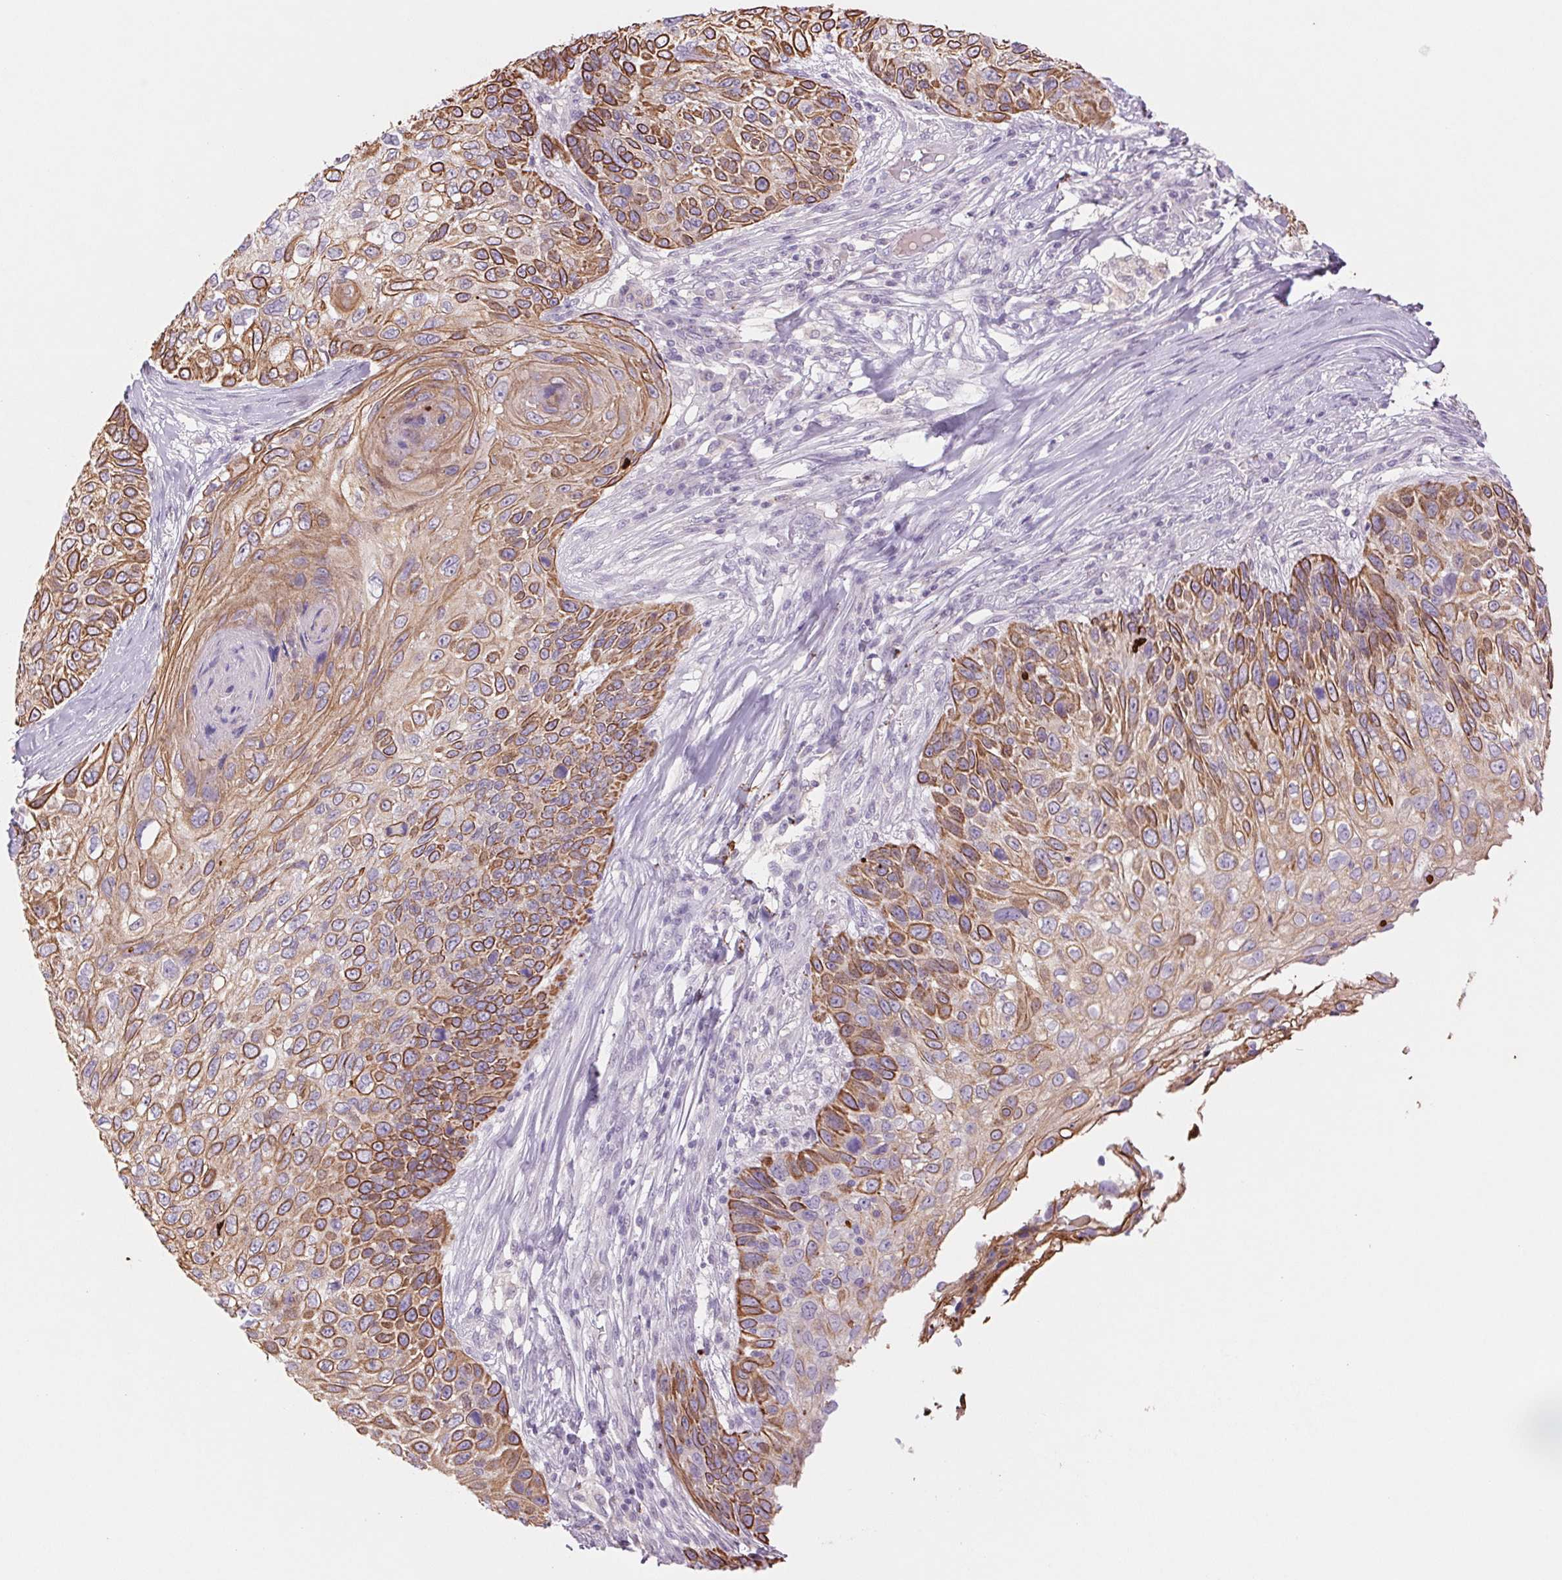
{"staining": {"intensity": "moderate", "quantity": ">75%", "location": "cytoplasmic/membranous"}, "tissue": "skin cancer", "cell_type": "Tumor cells", "image_type": "cancer", "snomed": [{"axis": "morphology", "description": "Squamous cell carcinoma, NOS"}, {"axis": "topography", "description": "Skin"}], "caption": "Moderate cytoplasmic/membranous staining is seen in approximately >75% of tumor cells in skin squamous cell carcinoma.", "gene": "KRT1", "patient": {"sex": "male", "age": 92}}